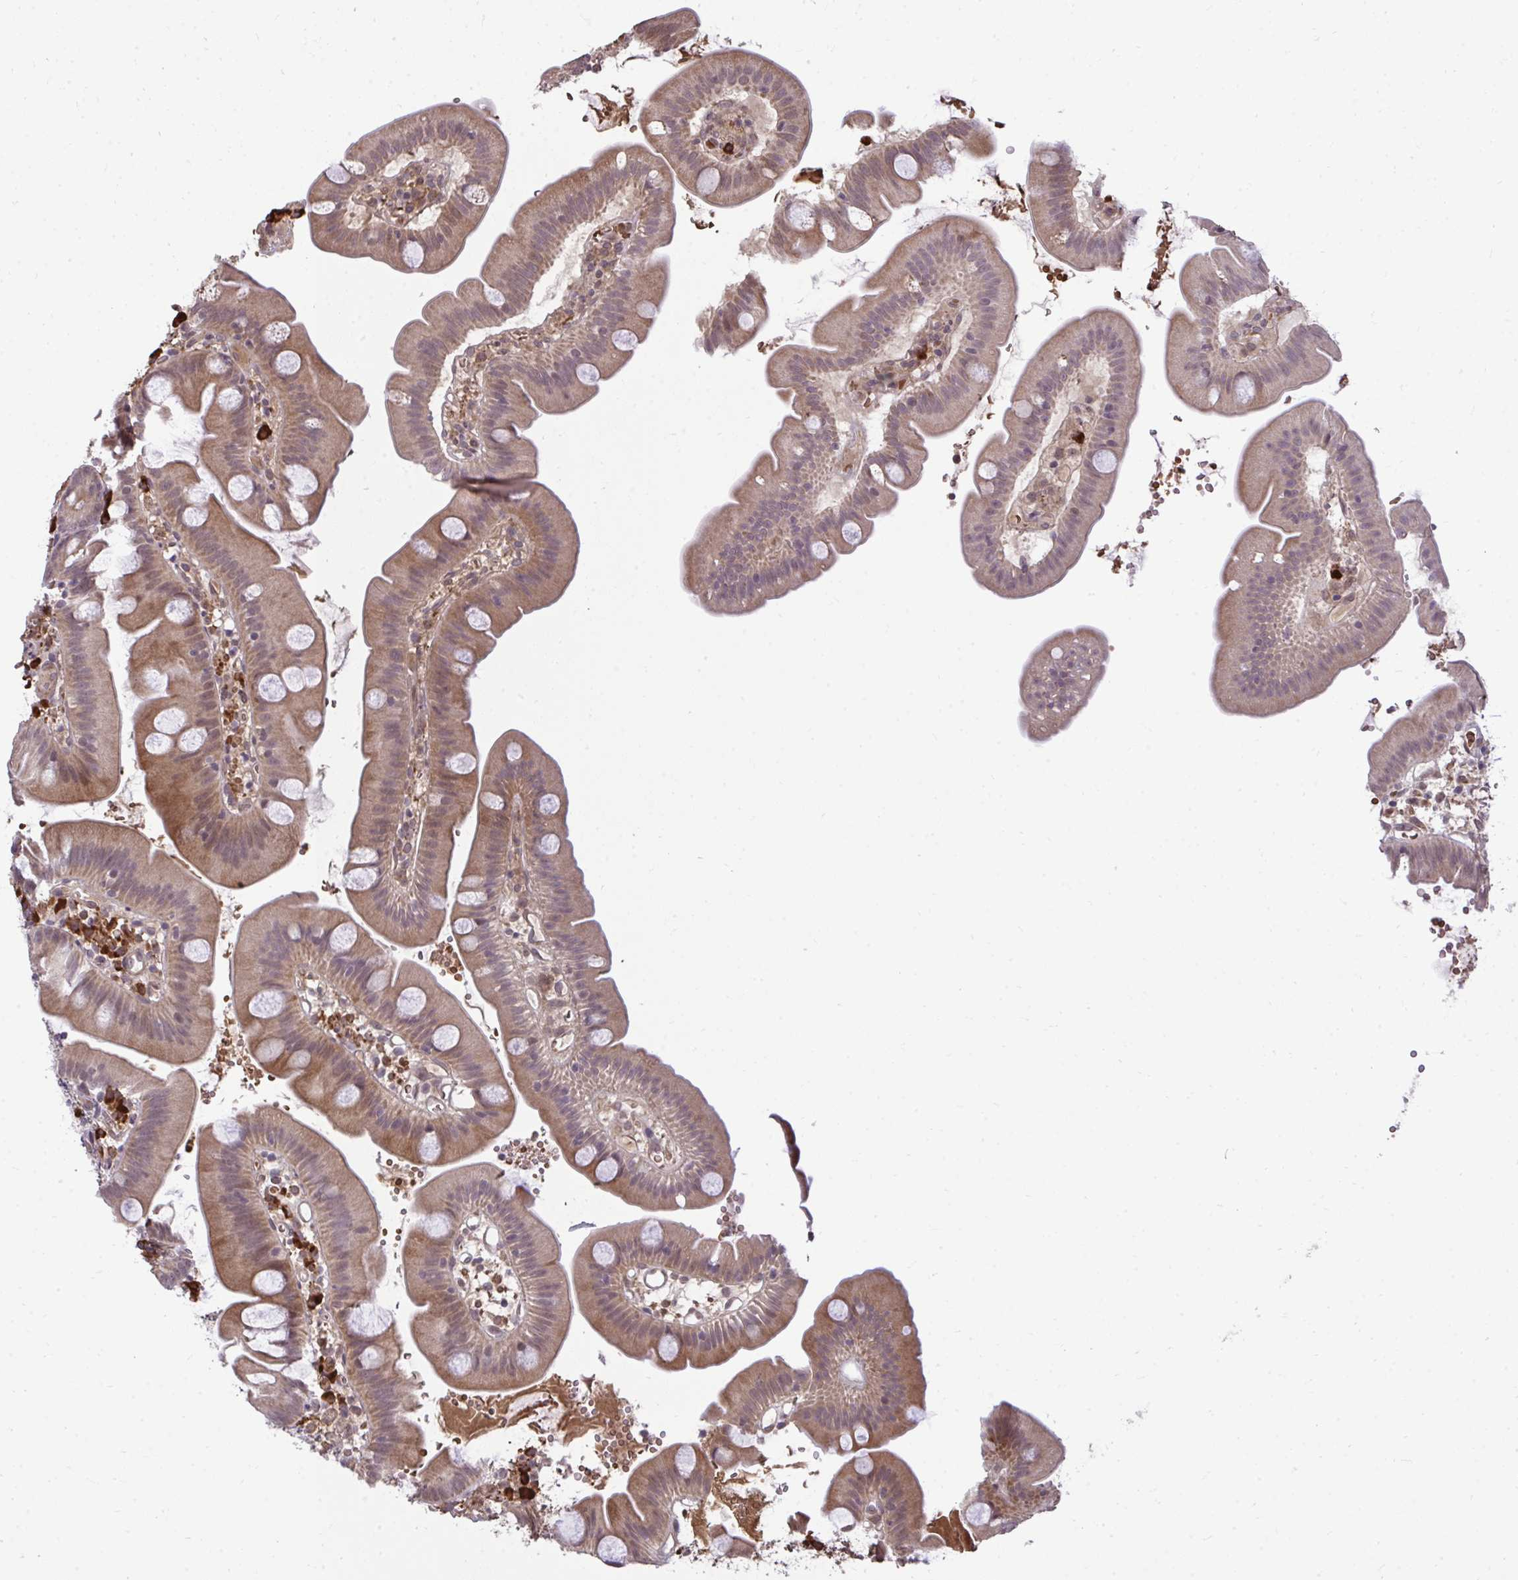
{"staining": {"intensity": "moderate", "quantity": ">75%", "location": "cytoplasmic/membranous"}, "tissue": "small intestine", "cell_type": "Glandular cells", "image_type": "normal", "snomed": [{"axis": "morphology", "description": "Normal tissue, NOS"}, {"axis": "topography", "description": "Small intestine"}], "caption": "Immunohistochemical staining of benign small intestine shows moderate cytoplasmic/membranous protein staining in approximately >75% of glandular cells.", "gene": "ZSCAN9", "patient": {"sex": "female", "age": 68}}